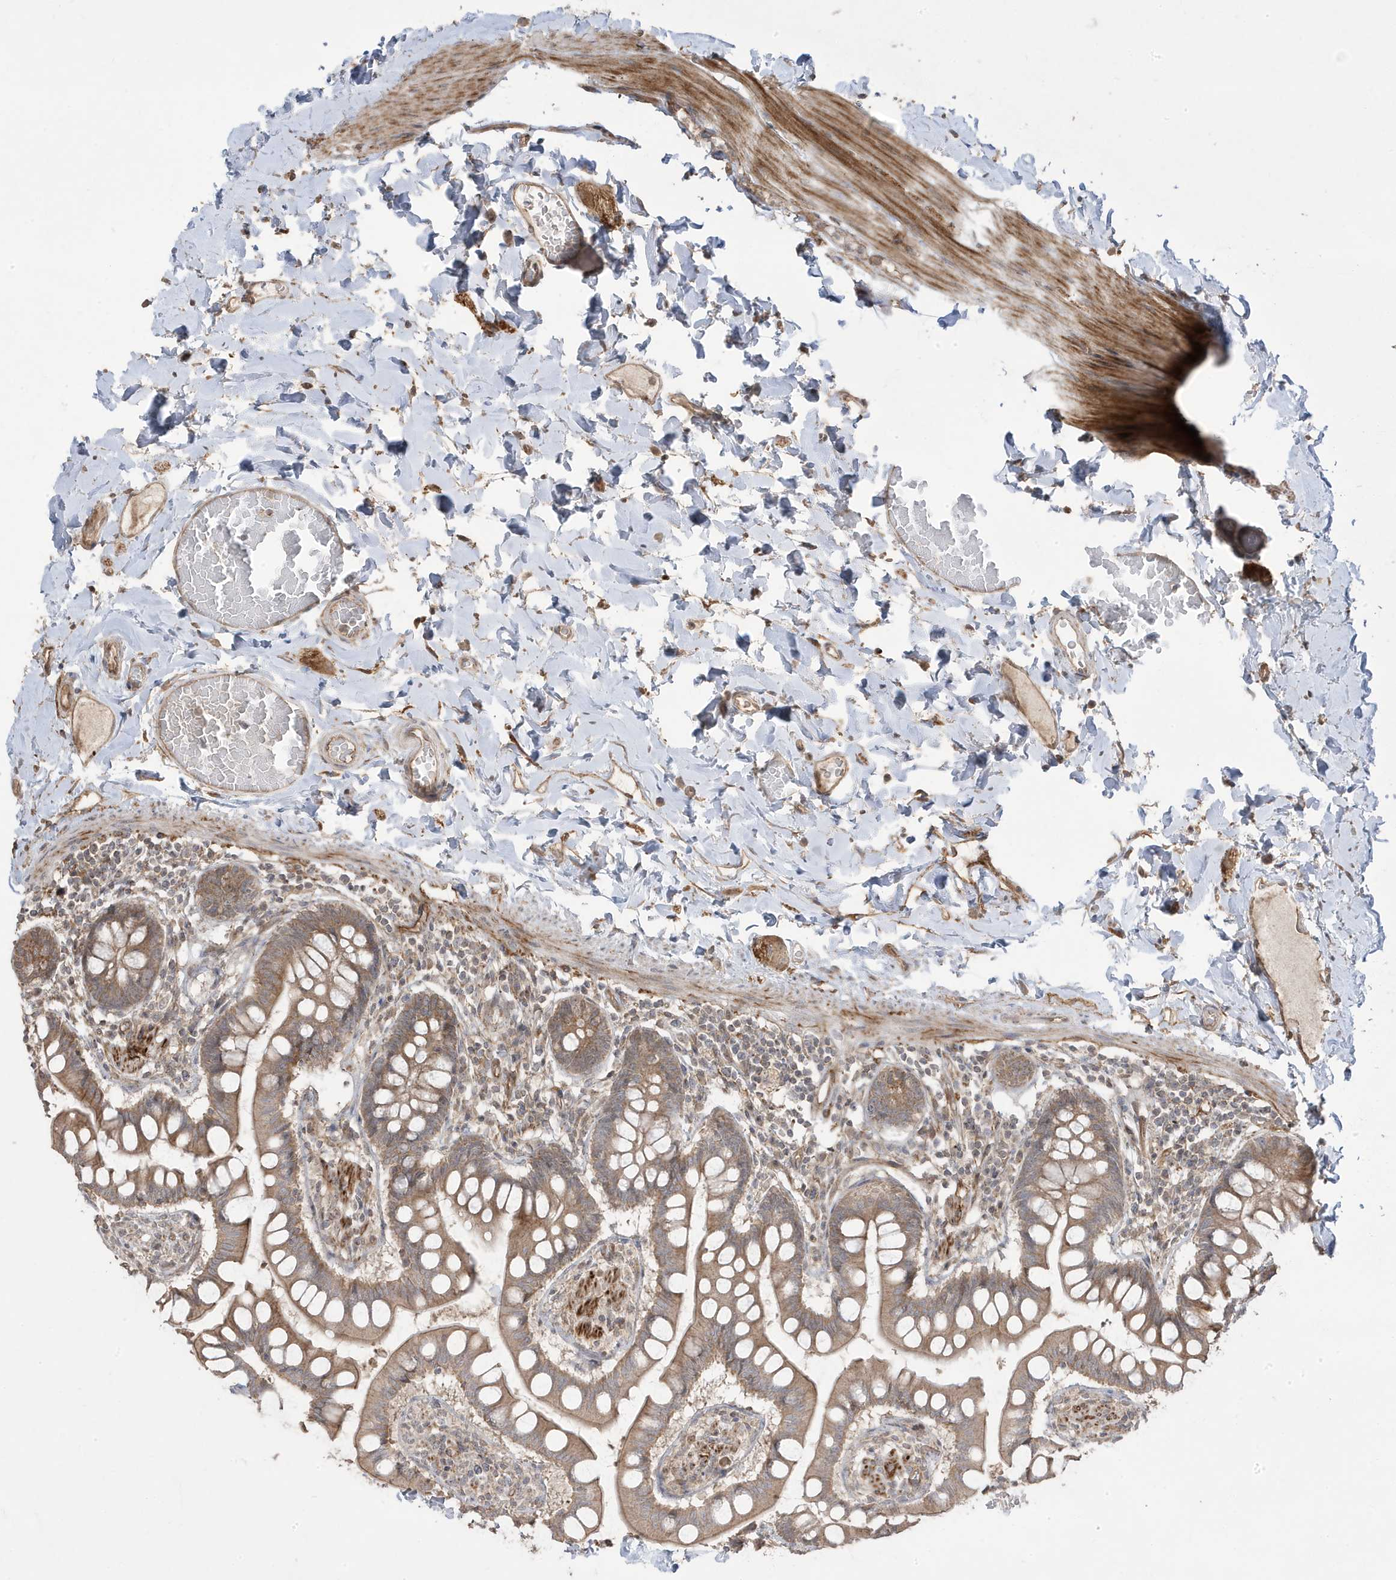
{"staining": {"intensity": "moderate", "quantity": ">75%", "location": "cytoplasmic/membranous"}, "tissue": "small intestine", "cell_type": "Glandular cells", "image_type": "normal", "snomed": [{"axis": "morphology", "description": "Normal tissue, NOS"}, {"axis": "topography", "description": "Small intestine"}], "caption": "IHC photomicrograph of normal human small intestine stained for a protein (brown), which reveals medium levels of moderate cytoplasmic/membranous expression in about >75% of glandular cells.", "gene": "DNAJC12", "patient": {"sex": "male", "age": 41}}